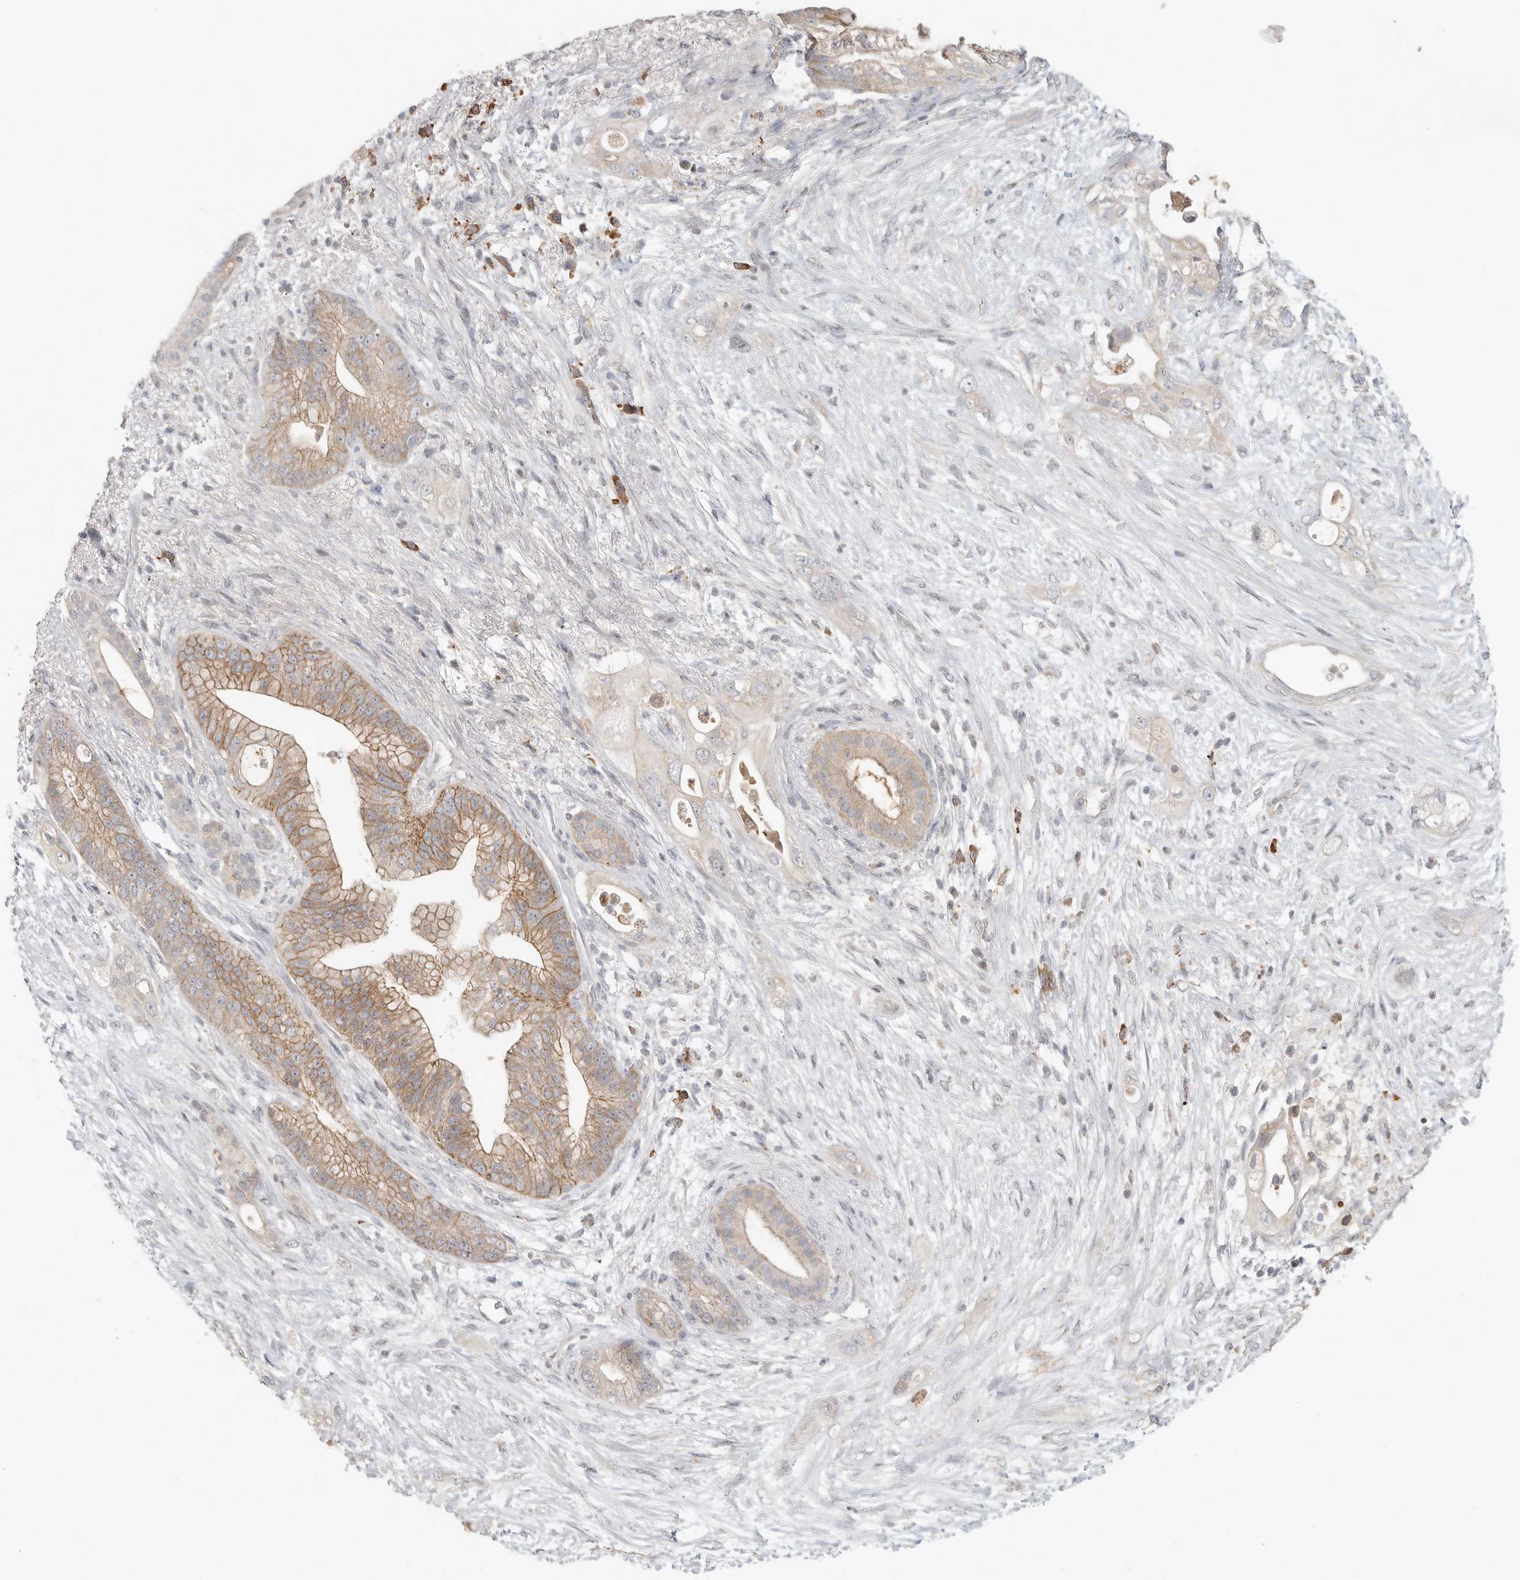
{"staining": {"intensity": "moderate", "quantity": ">75%", "location": "cytoplasmic/membranous"}, "tissue": "pancreatic cancer", "cell_type": "Tumor cells", "image_type": "cancer", "snomed": [{"axis": "morphology", "description": "Adenocarcinoma, NOS"}, {"axis": "topography", "description": "Pancreas"}], "caption": "Protein analysis of pancreatic cancer (adenocarcinoma) tissue demonstrates moderate cytoplasmic/membranous expression in approximately >75% of tumor cells.", "gene": "SLC25A36", "patient": {"sex": "male", "age": 53}}